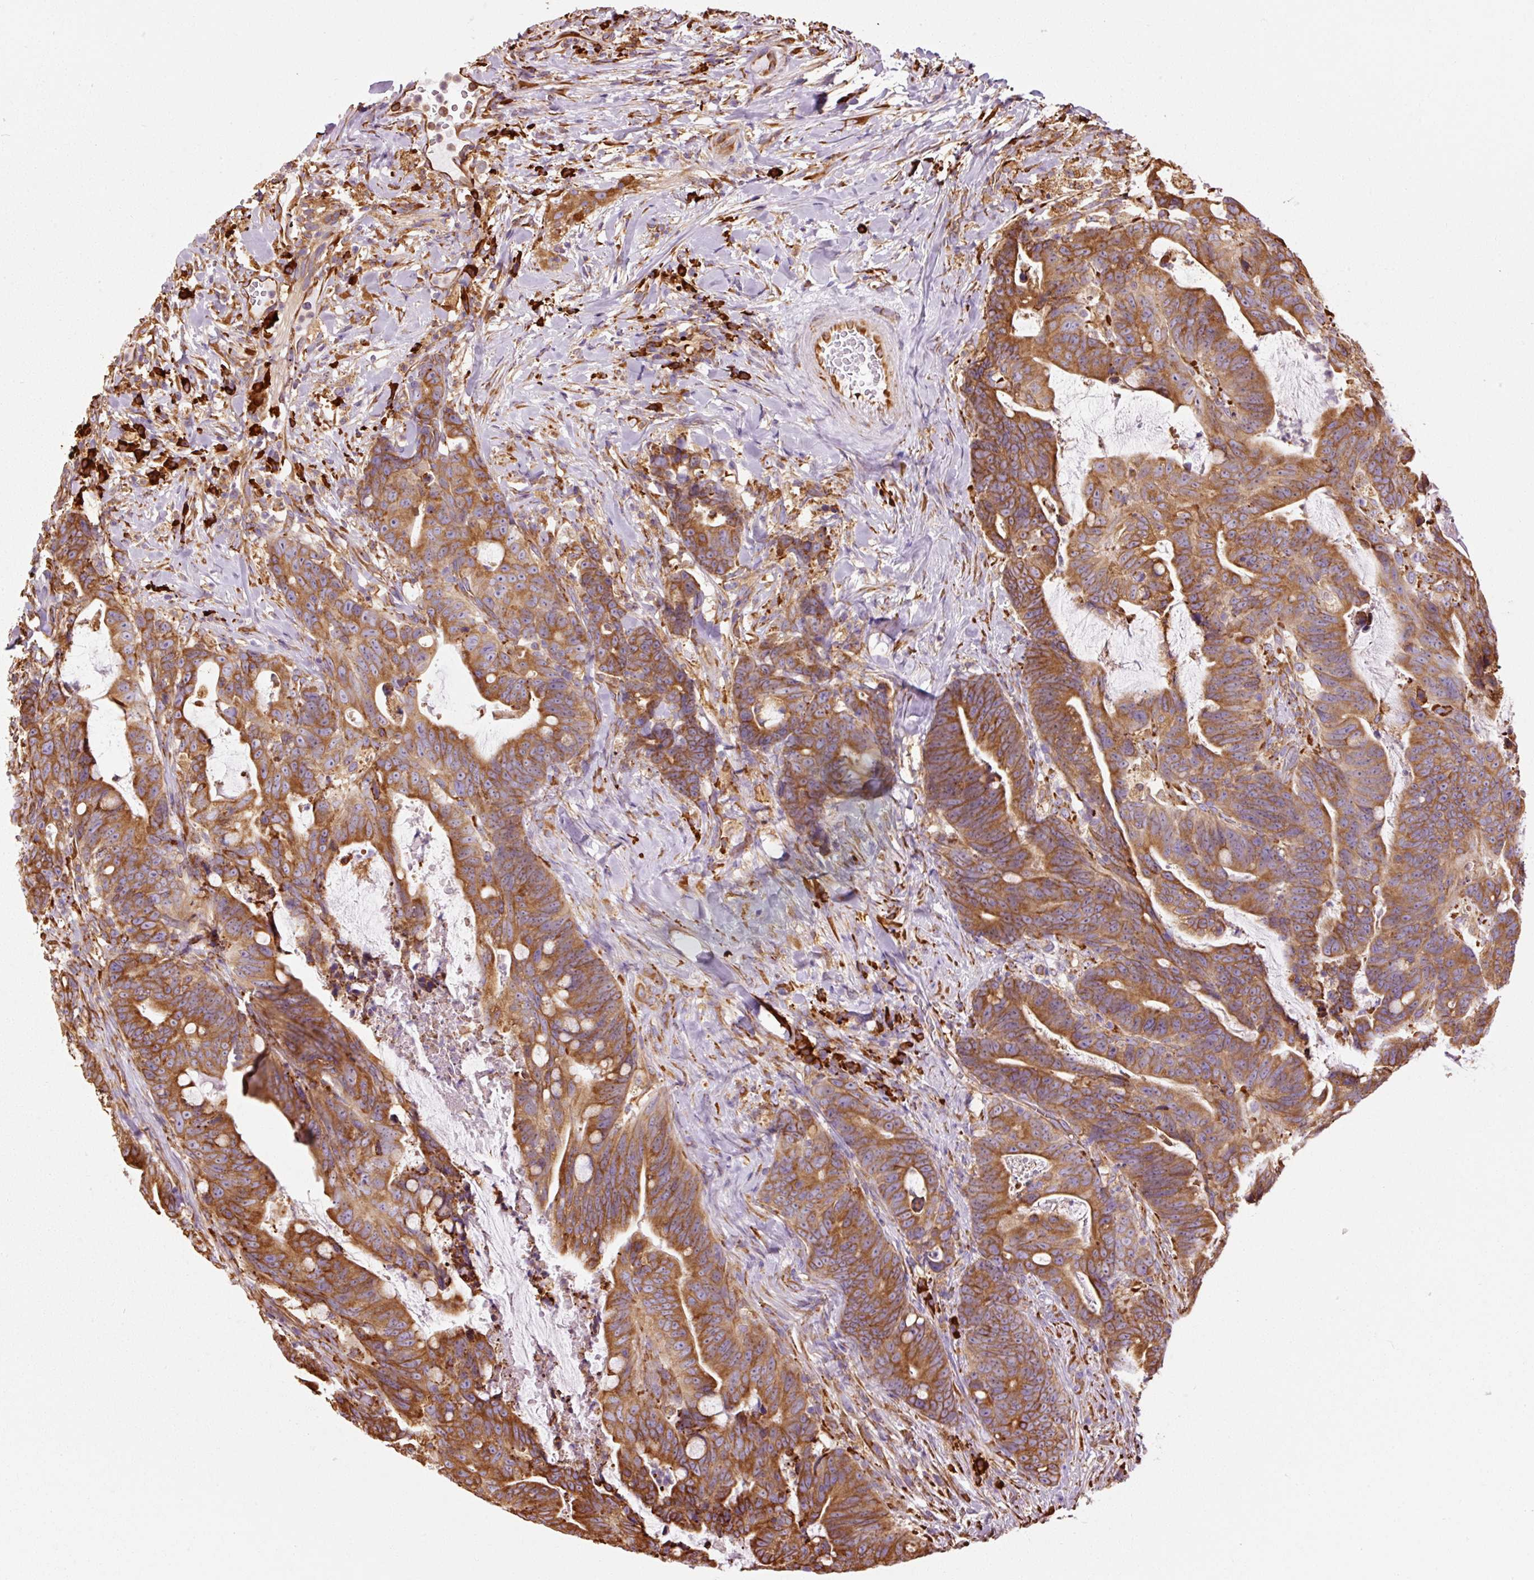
{"staining": {"intensity": "strong", "quantity": ">75%", "location": "cytoplasmic/membranous"}, "tissue": "colorectal cancer", "cell_type": "Tumor cells", "image_type": "cancer", "snomed": [{"axis": "morphology", "description": "Adenocarcinoma, NOS"}, {"axis": "topography", "description": "Colon"}], "caption": "Colorectal cancer (adenocarcinoma) stained with a protein marker exhibits strong staining in tumor cells.", "gene": "KLC1", "patient": {"sex": "female", "age": 82}}